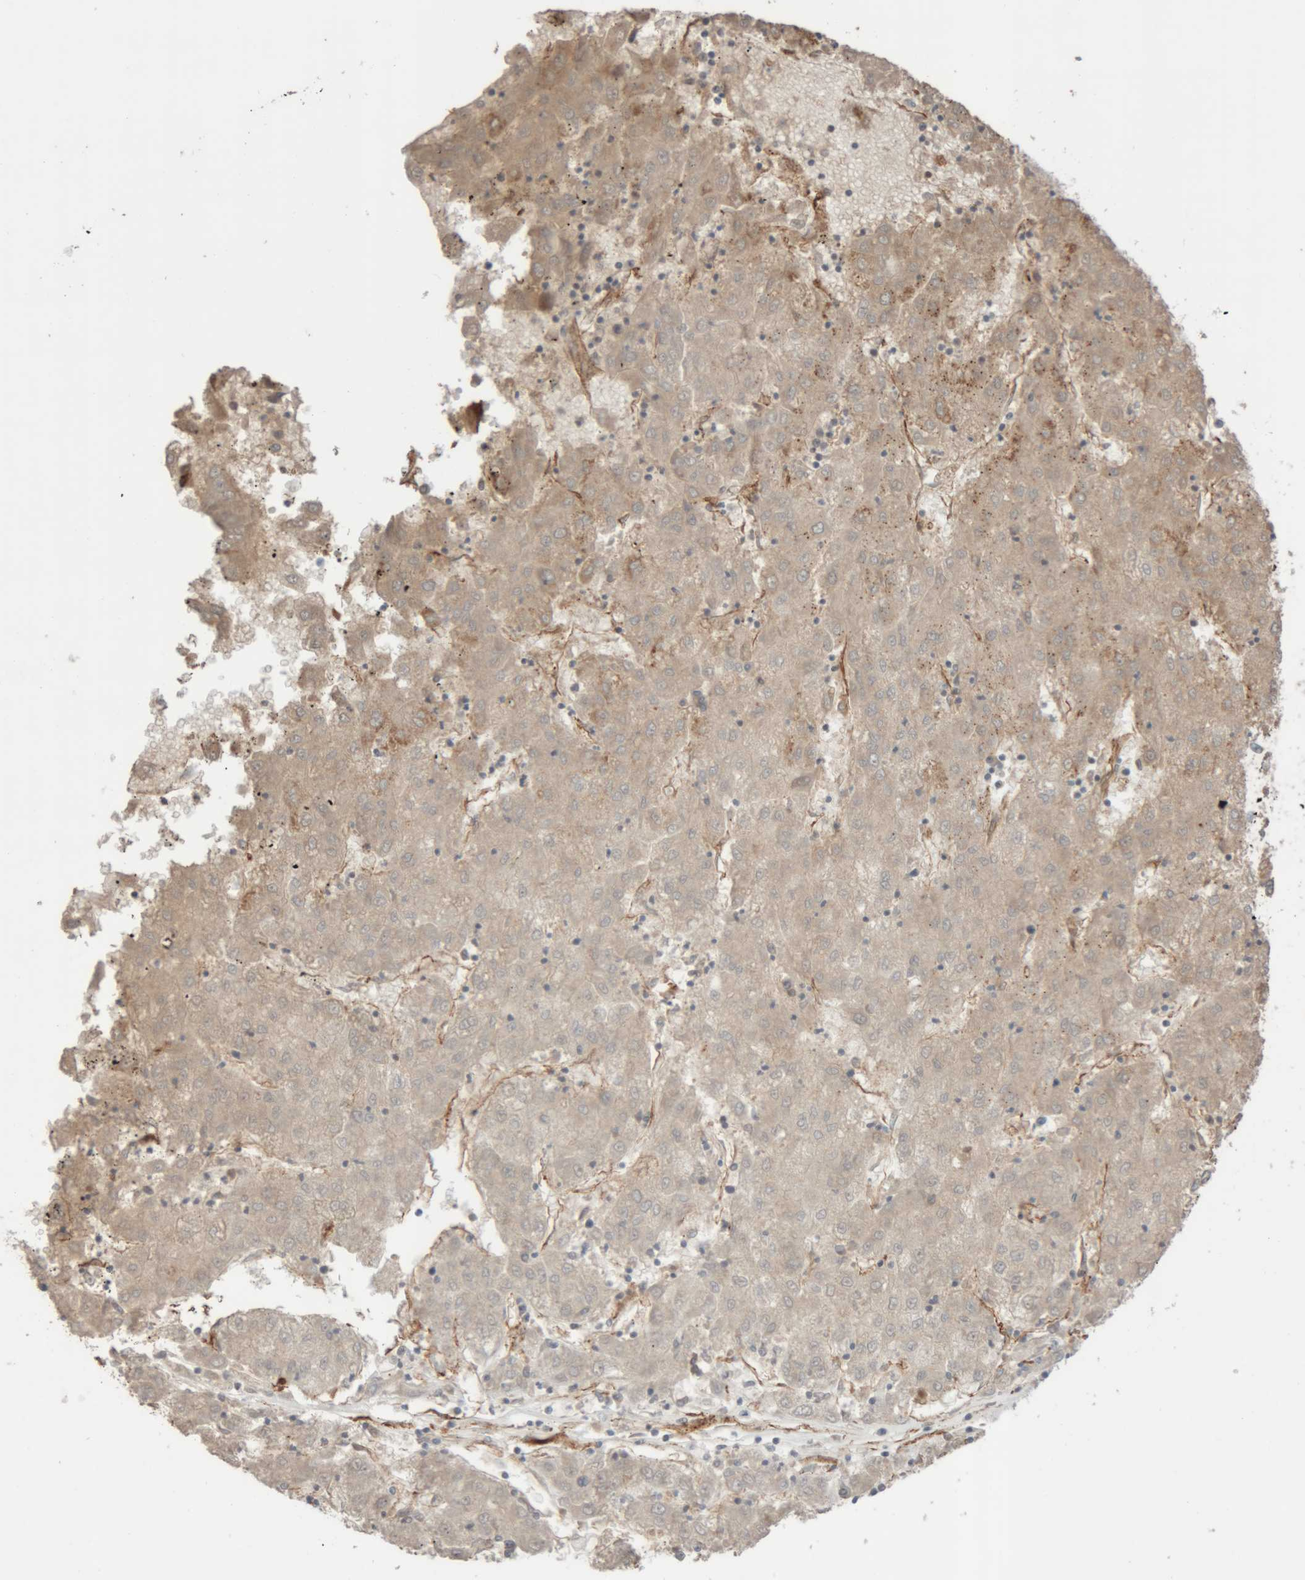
{"staining": {"intensity": "weak", "quantity": "<25%", "location": "cytoplasmic/membranous"}, "tissue": "liver cancer", "cell_type": "Tumor cells", "image_type": "cancer", "snomed": [{"axis": "morphology", "description": "Carcinoma, Hepatocellular, NOS"}, {"axis": "topography", "description": "Liver"}], "caption": "Liver hepatocellular carcinoma stained for a protein using immunohistochemistry displays no positivity tumor cells.", "gene": "RAB32", "patient": {"sex": "male", "age": 72}}